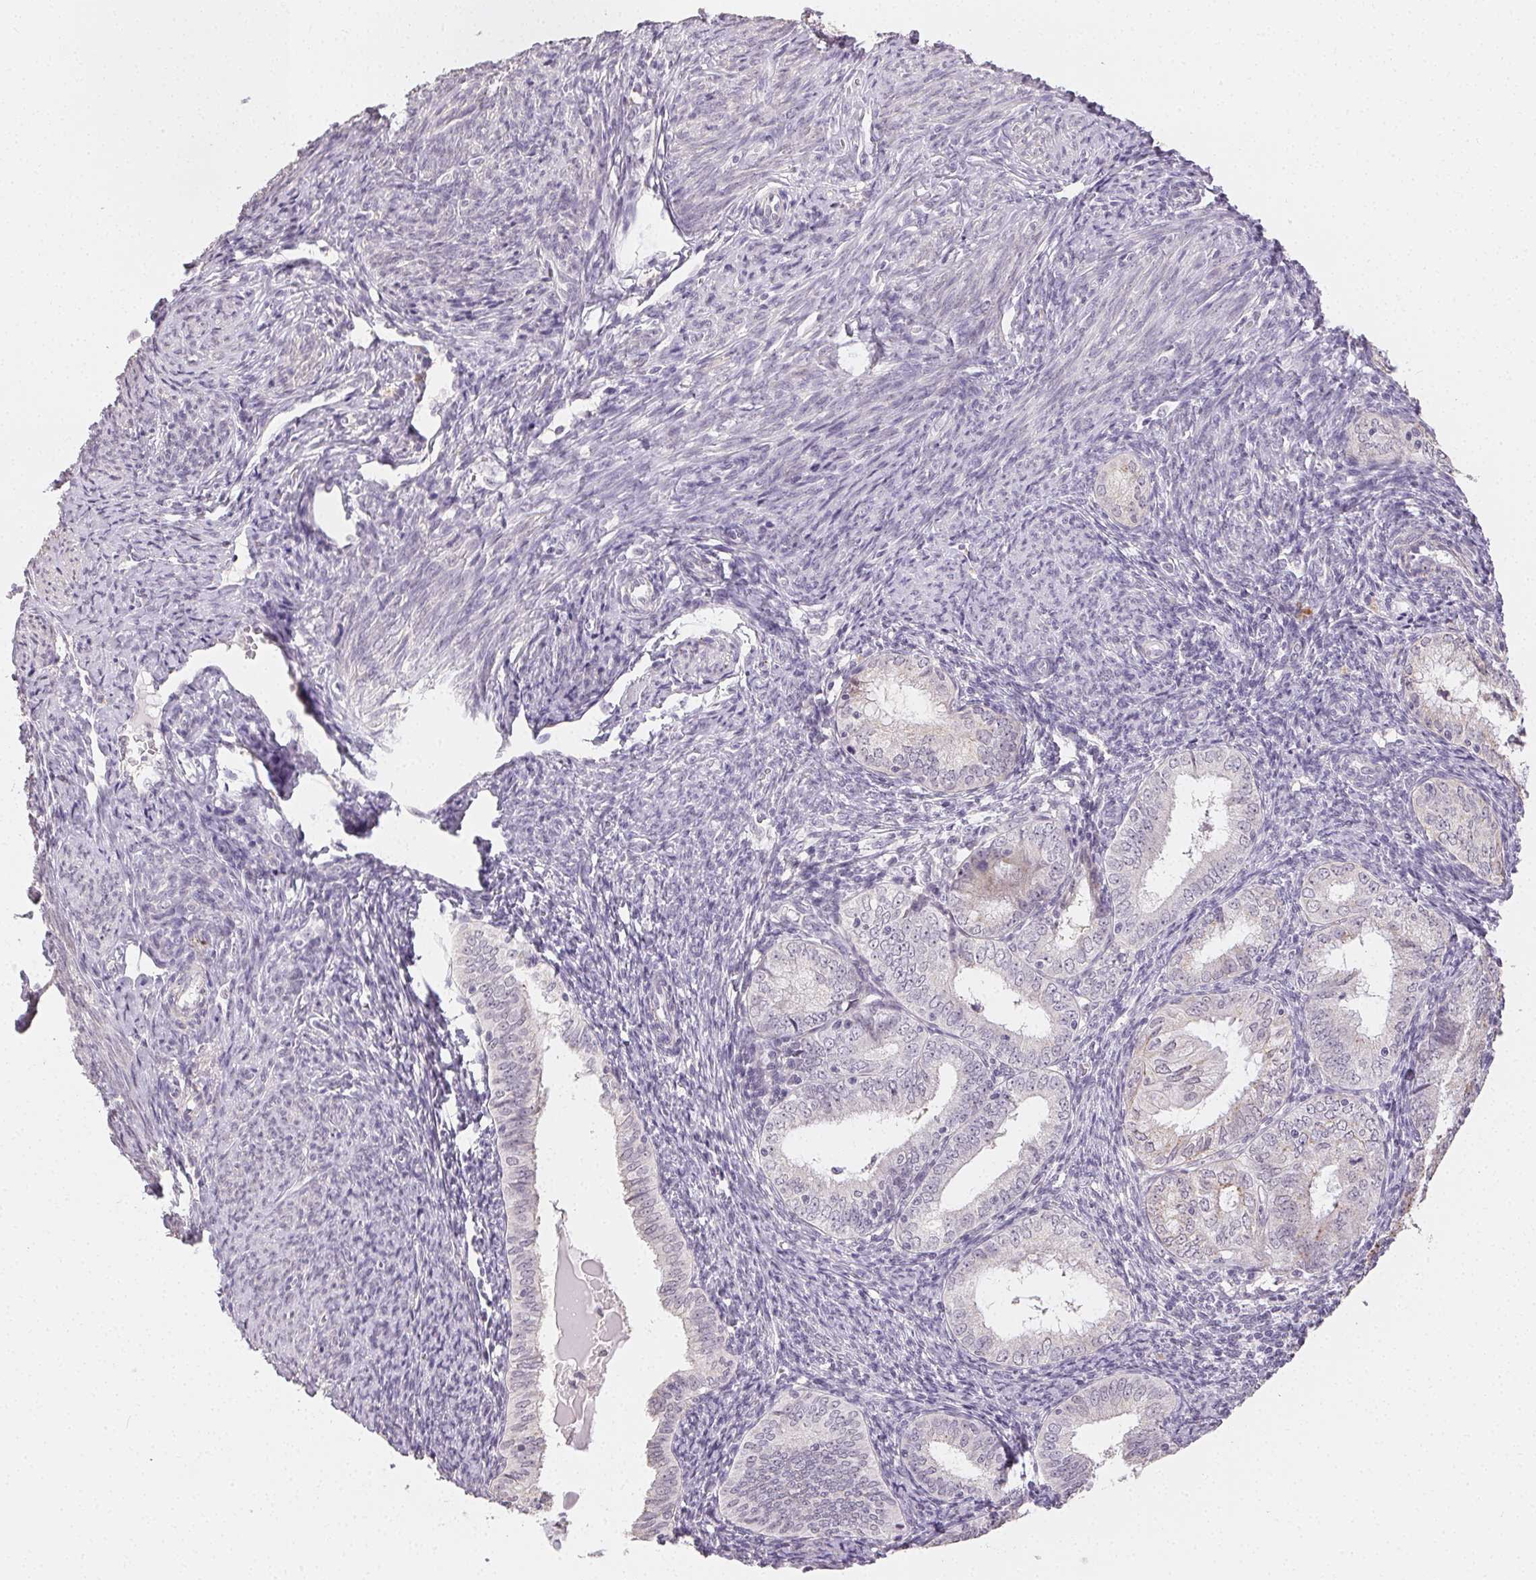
{"staining": {"intensity": "negative", "quantity": "none", "location": "none"}, "tissue": "endometrial cancer", "cell_type": "Tumor cells", "image_type": "cancer", "snomed": [{"axis": "morphology", "description": "Adenocarcinoma, NOS"}, {"axis": "topography", "description": "Endometrium"}], "caption": "This is a image of immunohistochemistry (IHC) staining of endometrial adenocarcinoma, which shows no staining in tumor cells.", "gene": "TMEM174", "patient": {"sex": "female", "age": 55}}